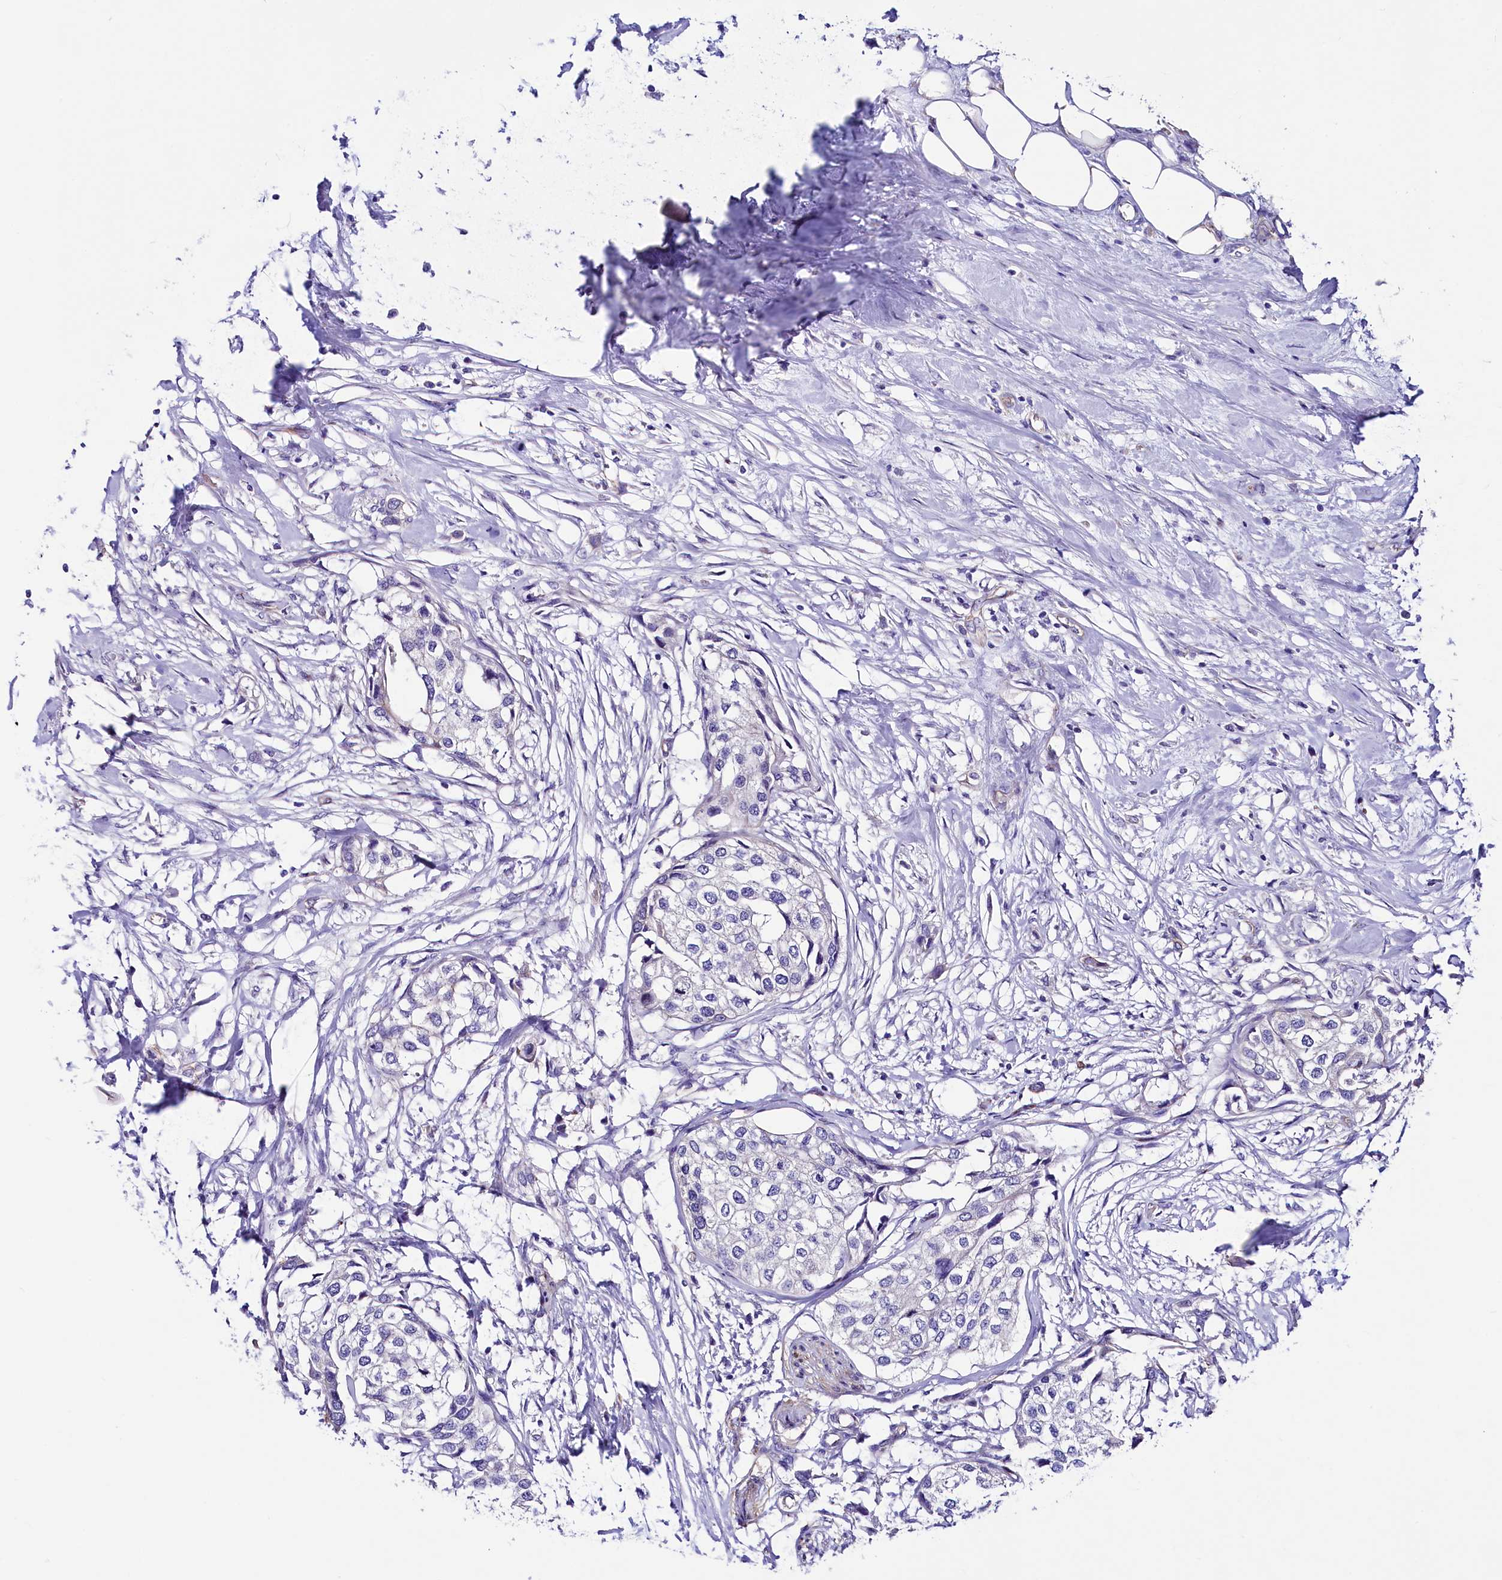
{"staining": {"intensity": "negative", "quantity": "none", "location": "none"}, "tissue": "urothelial cancer", "cell_type": "Tumor cells", "image_type": "cancer", "snomed": [{"axis": "morphology", "description": "Urothelial carcinoma, High grade"}, {"axis": "topography", "description": "Urinary bladder"}], "caption": "This image is of urothelial cancer stained with immunohistochemistry to label a protein in brown with the nuclei are counter-stained blue. There is no positivity in tumor cells. (DAB (3,3'-diaminobenzidine) immunohistochemistry with hematoxylin counter stain).", "gene": "SLF1", "patient": {"sex": "male", "age": 64}}